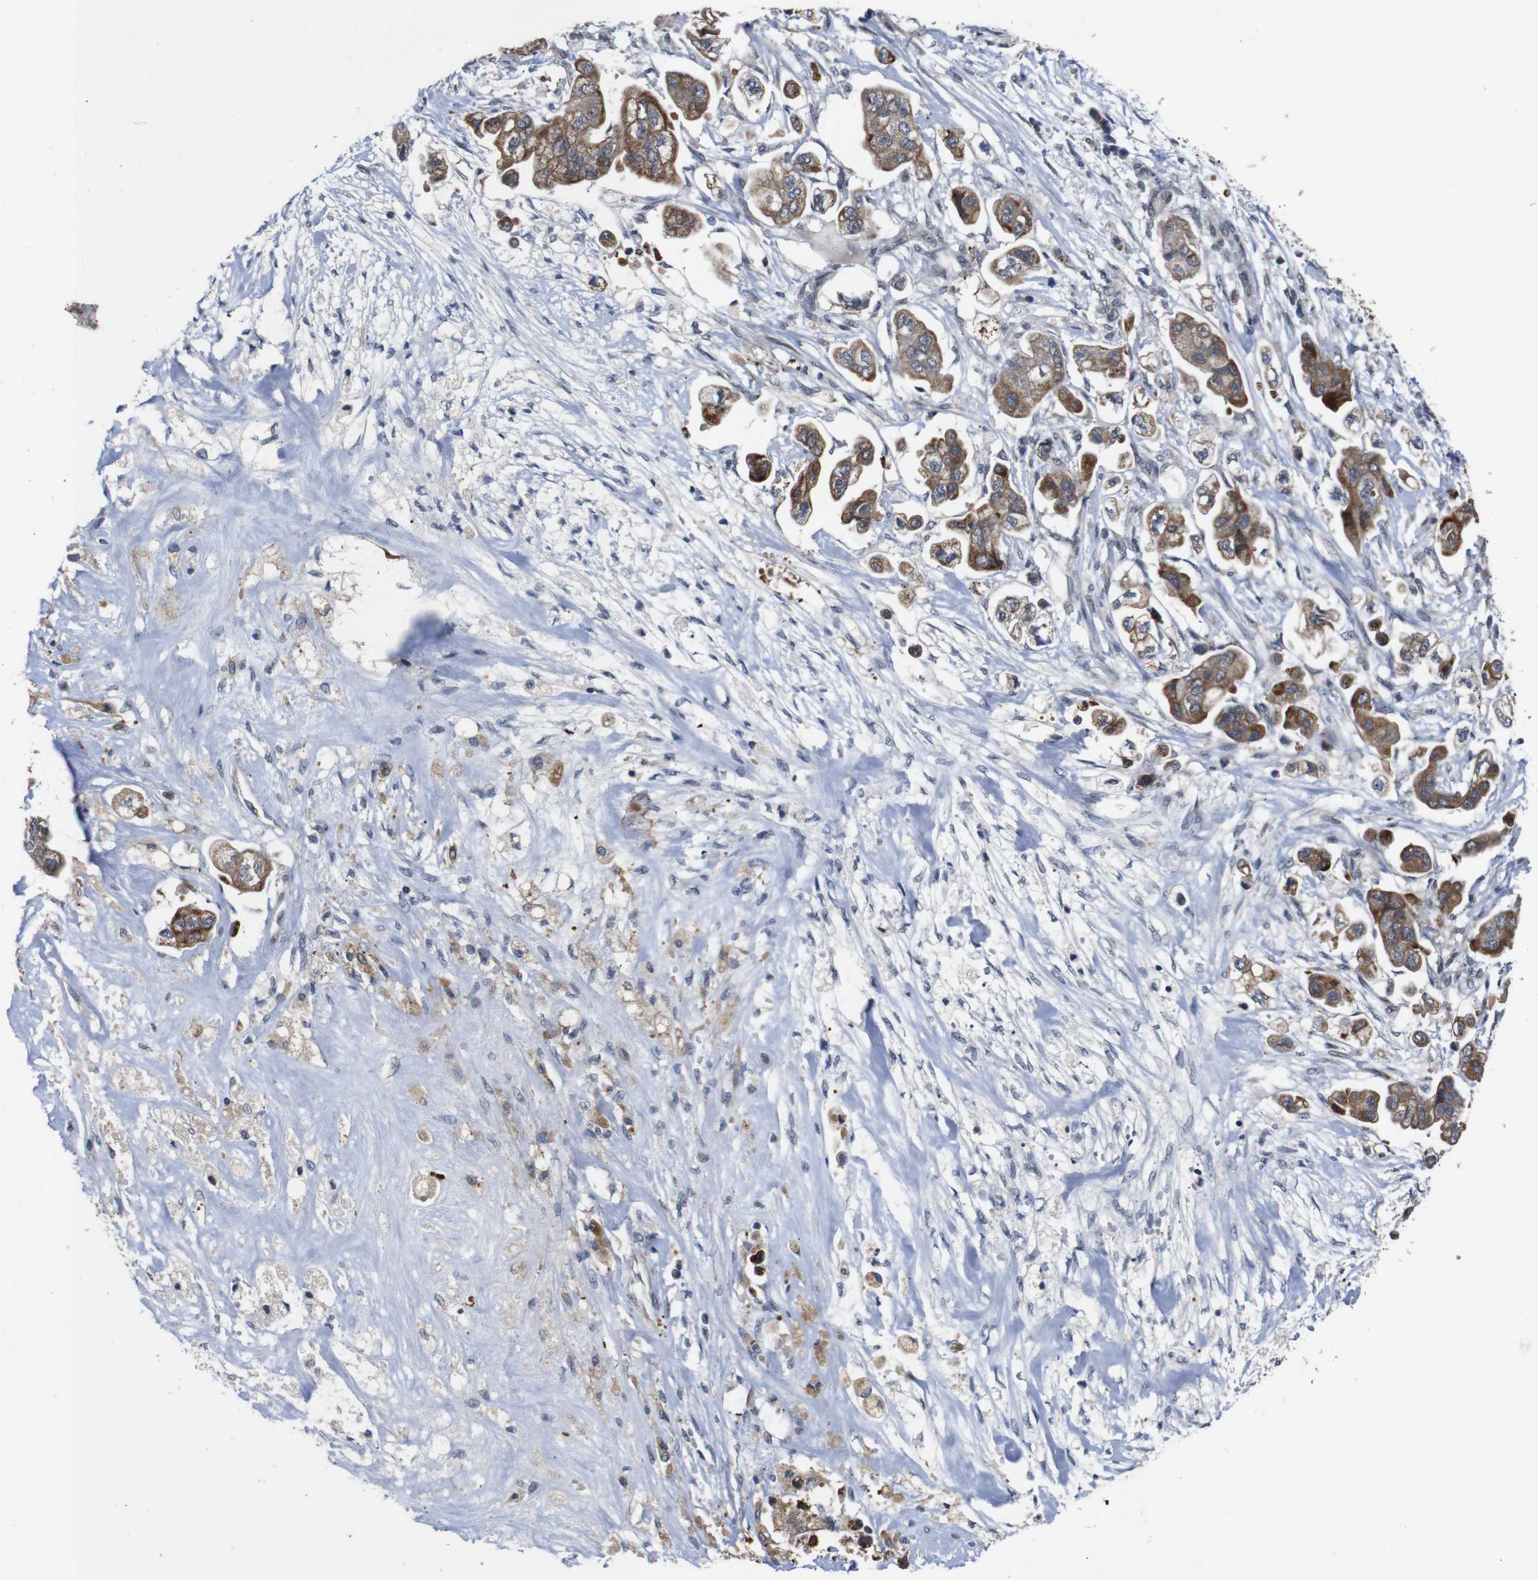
{"staining": {"intensity": "moderate", "quantity": ">75%", "location": "cytoplasmic/membranous"}, "tissue": "stomach cancer", "cell_type": "Tumor cells", "image_type": "cancer", "snomed": [{"axis": "morphology", "description": "Adenocarcinoma, NOS"}, {"axis": "topography", "description": "Stomach"}], "caption": "Human stomach cancer (adenocarcinoma) stained with a brown dye shows moderate cytoplasmic/membranous positive staining in approximately >75% of tumor cells.", "gene": "ATP7B", "patient": {"sex": "male", "age": 62}}